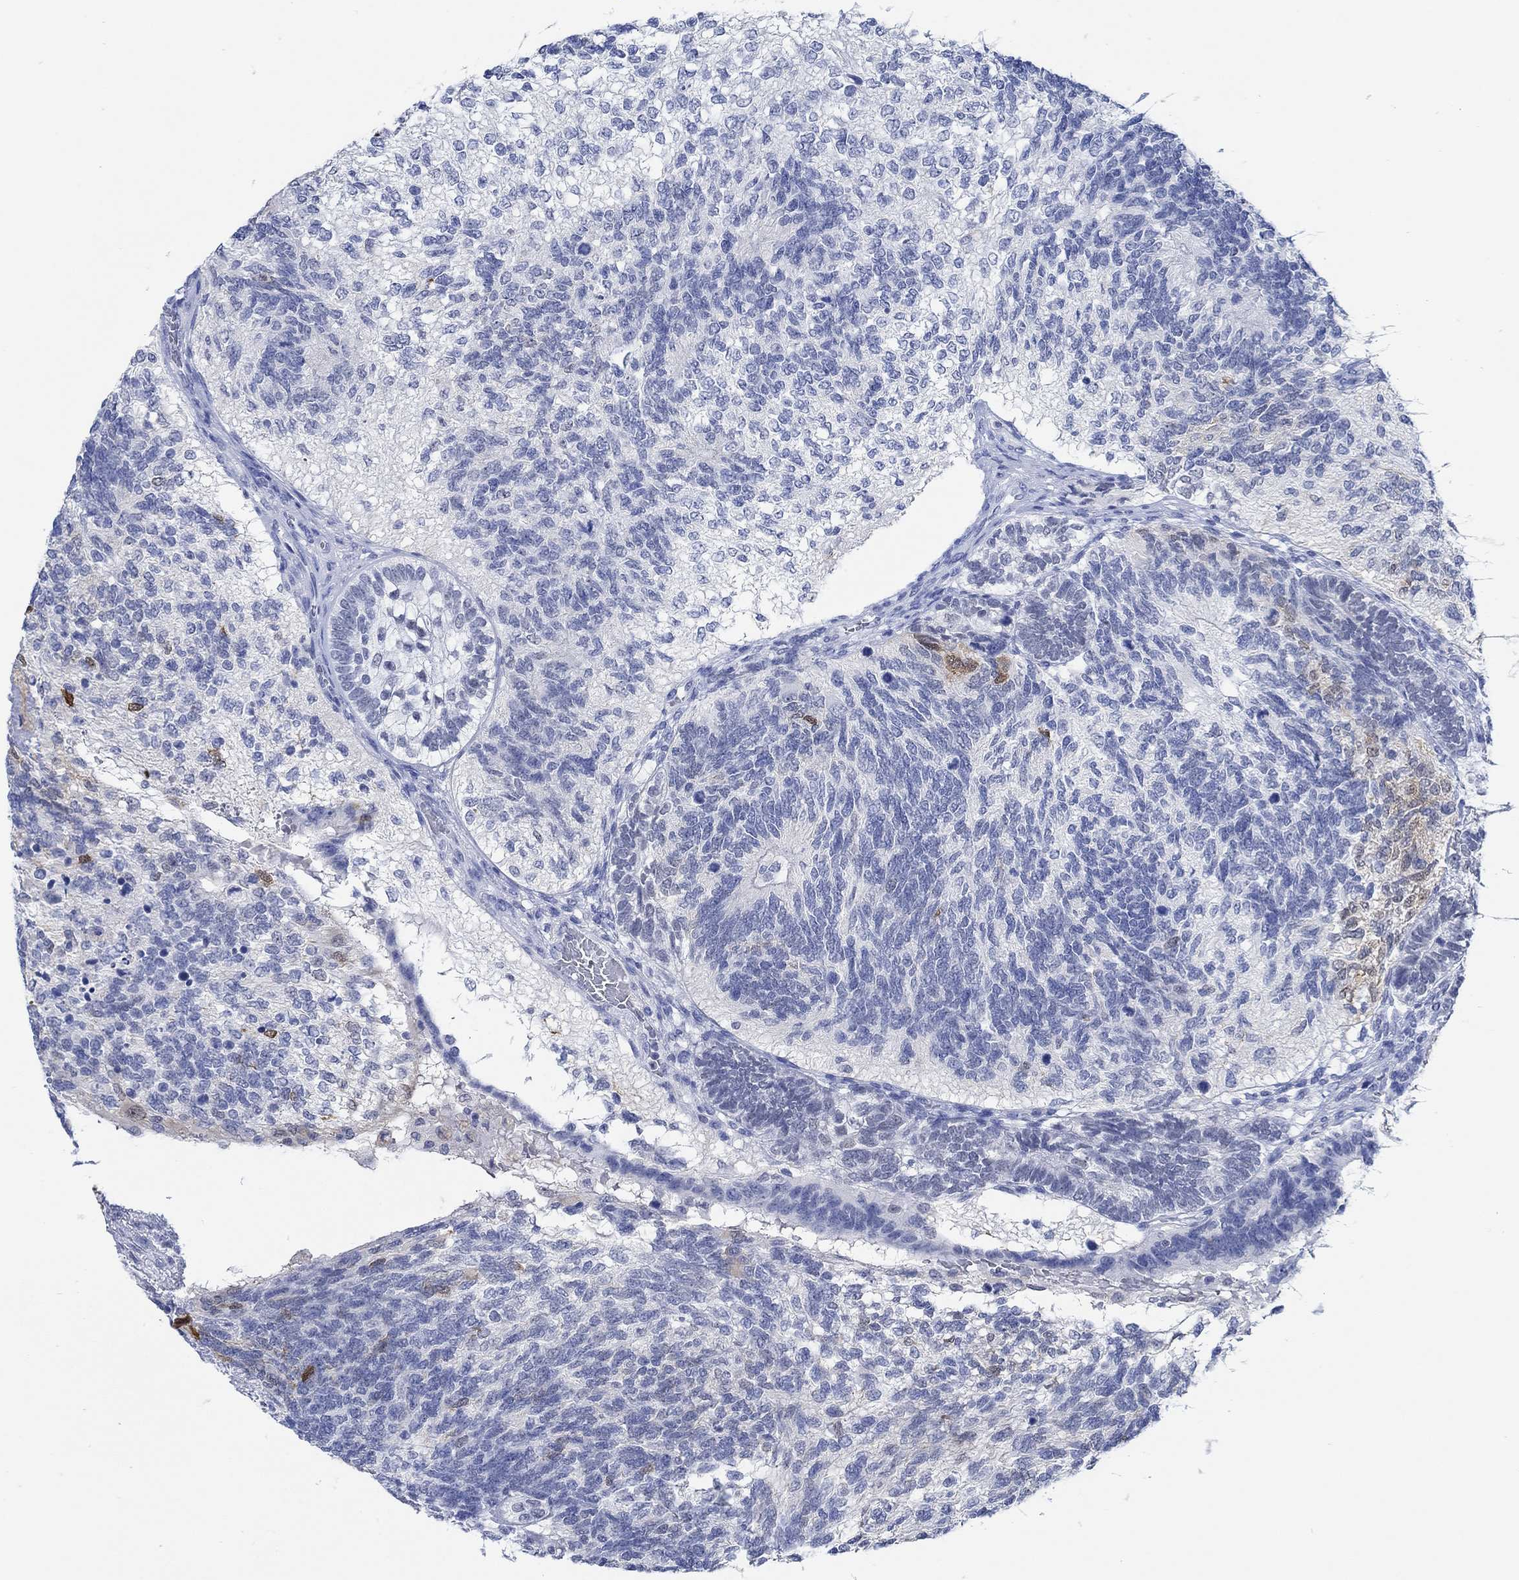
{"staining": {"intensity": "moderate", "quantity": "<25%", "location": "cytoplasmic/membranous"}, "tissue": "testis cancer", "cell_type": "Tumor cells", "image_type": "cancer", "snomed": [{"axis": "morphology", "description": "Seminoma, NOS"}, {"axis": "morphology", "description": "Carcinoma, Embryonal, NOS"}, {"axis": "topography", "description": "Testis"}], "caption": "Immunohistochemistry (IHC) staining of embryonal carcinoma (testis), which exhibits low levels of moderate cytoplasmic/membranous staining in about <25% of tumor cells indicating moderate cytoplasmic/membranous protein positivity. The staining was performed using DAB (3,3'-diaminobenzidine) (brown) for protein detection and nuclei were counterstained in hematoxylin (blue).", "gene": "PPP1R17", "patient": {"sex": "male", "age": 41}}